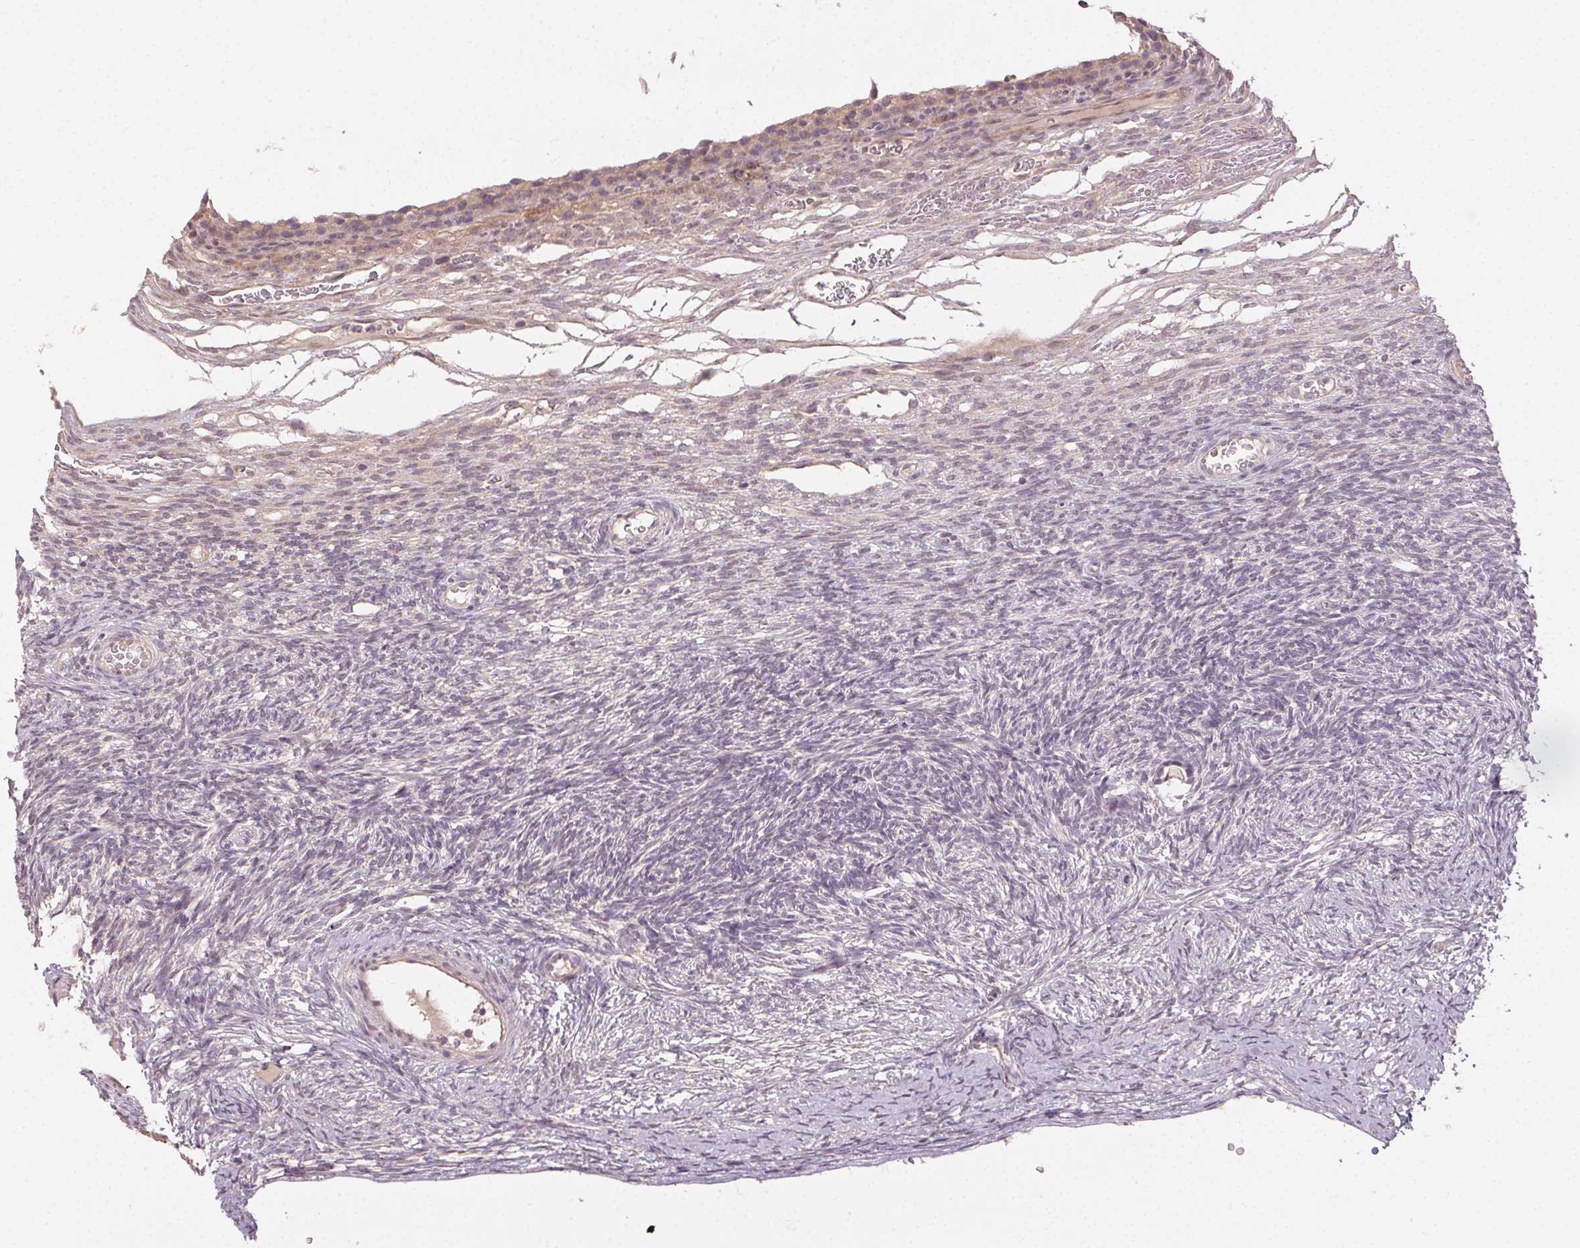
{"staining": {"intensity": "weak", "quantity": ">75%", "location": "cytoplasmic/membranous"}, "tissue": "ovary", "cell_type": "Follicle cells", "image_type": "normal", "snomed": [{"axis": "morphology", "description": "Normal tissue, NOS"}, {"axis": "topography", "description": "Ovary"}], "caption": "The micrograph demonstrates immunohistochemical staining of benign ovary. There is weak cytoplasmic/membranous expression is identified in approximately >75% of follicle cells.", "gene": "ATP1B3", "patient": {"sex": "female", "age": 34}}